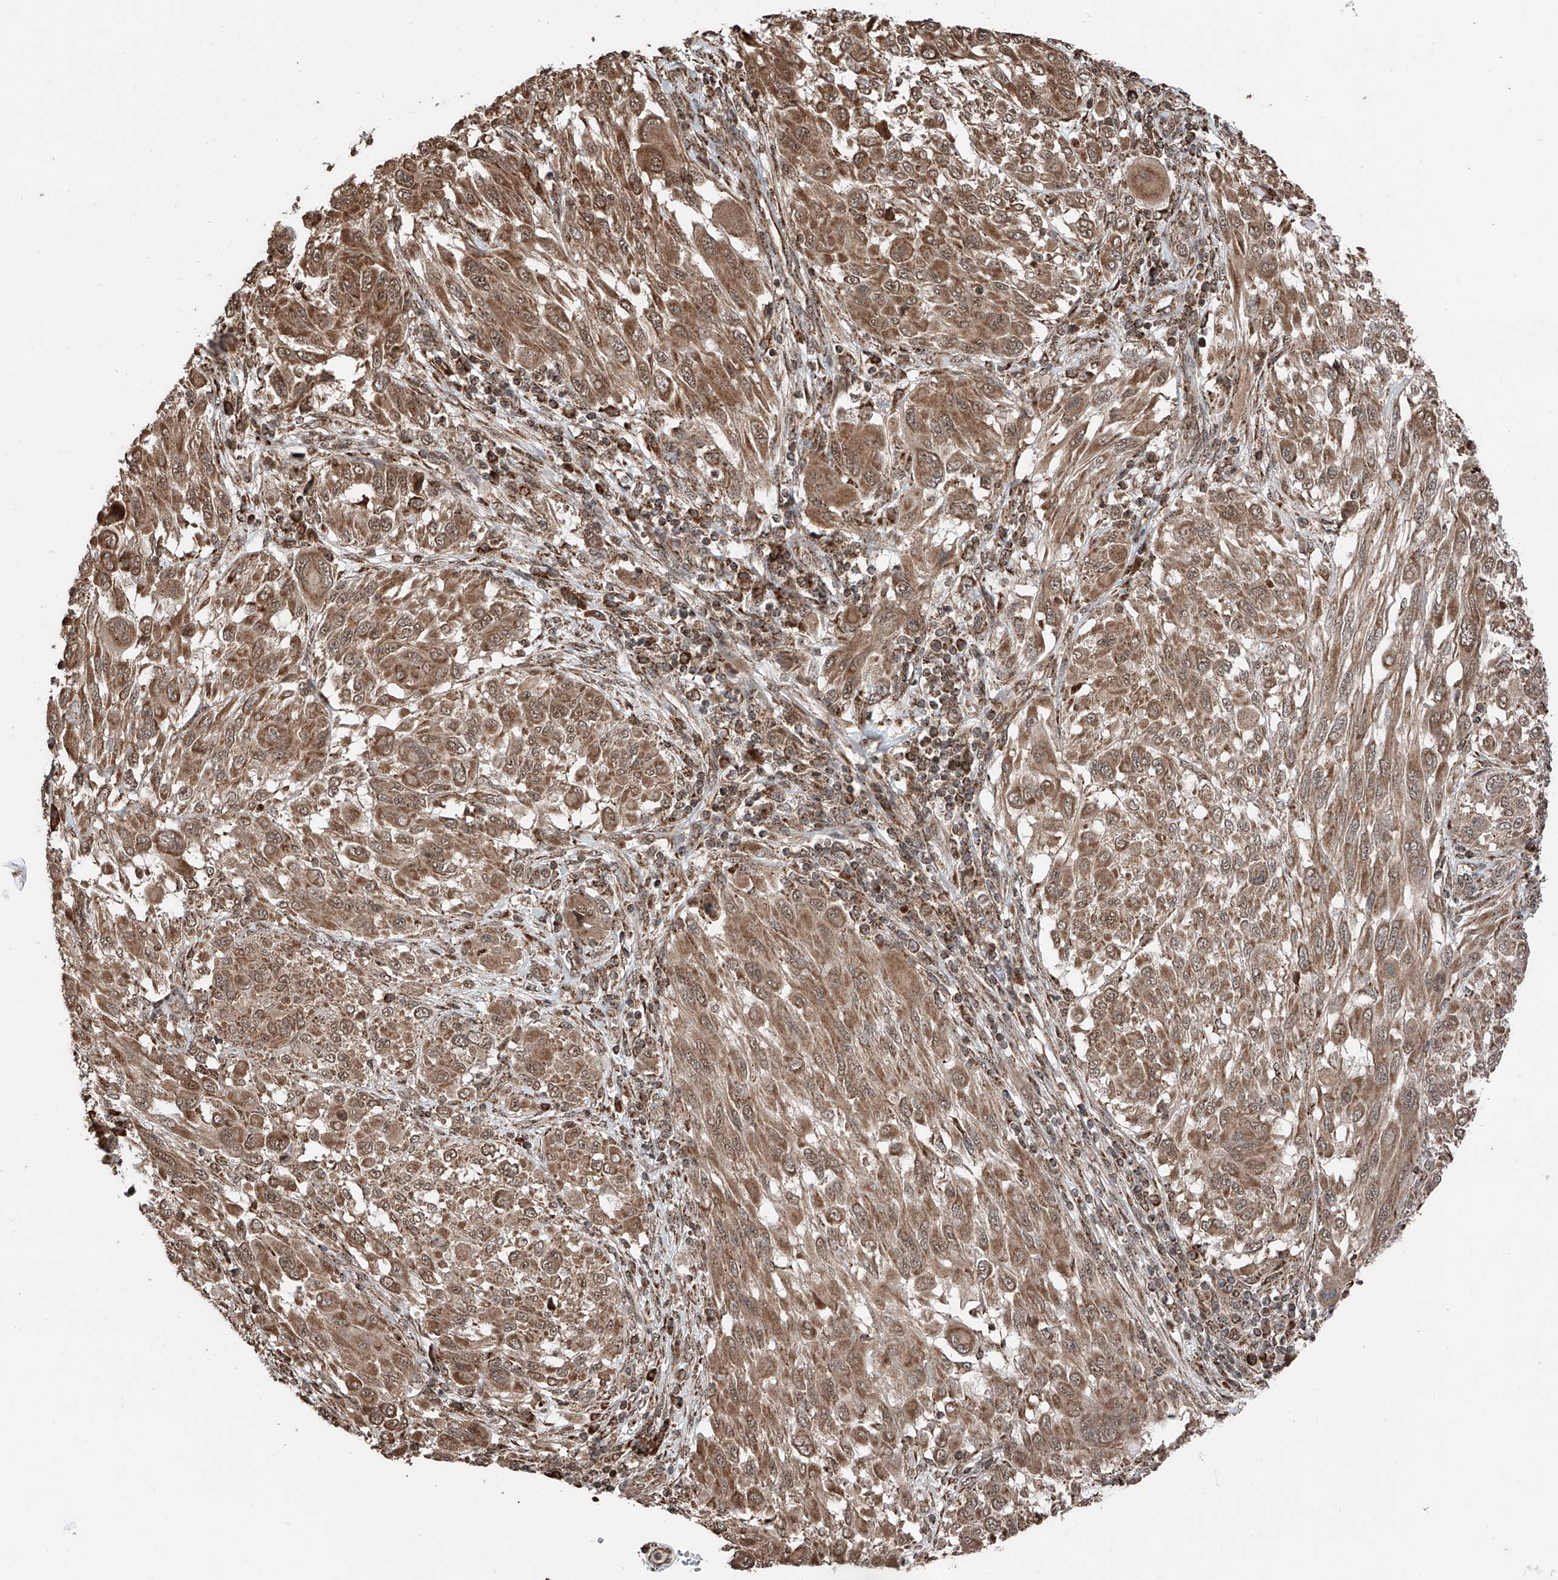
{"staining": {"intensity": "moderate", "quantity": ">75%", "location": "cytoplasmic/membranous,nuclear"}, "tissue": "melanoma", "cell_type": "Tumor cells", "image_type": "cancer", "snomed": [{"axis": "morphology", "description": "Malignant melanoma, NOS"}, {"axis": "topography", "description": "Skin"}], "caption": "Immunohistochemical staining of human melanoma reveals moderate cytoplasmic/membranous and nuclear protein expression in approximately >75% of tumor cells. The staining was performed using DAB to visualize the protein expression in brown, while the nuclei were stained in blue with hematoxylin (Magnification: 20x).", "gene": "ZNF445", "patient": {"sex": "female", "age": 91}}